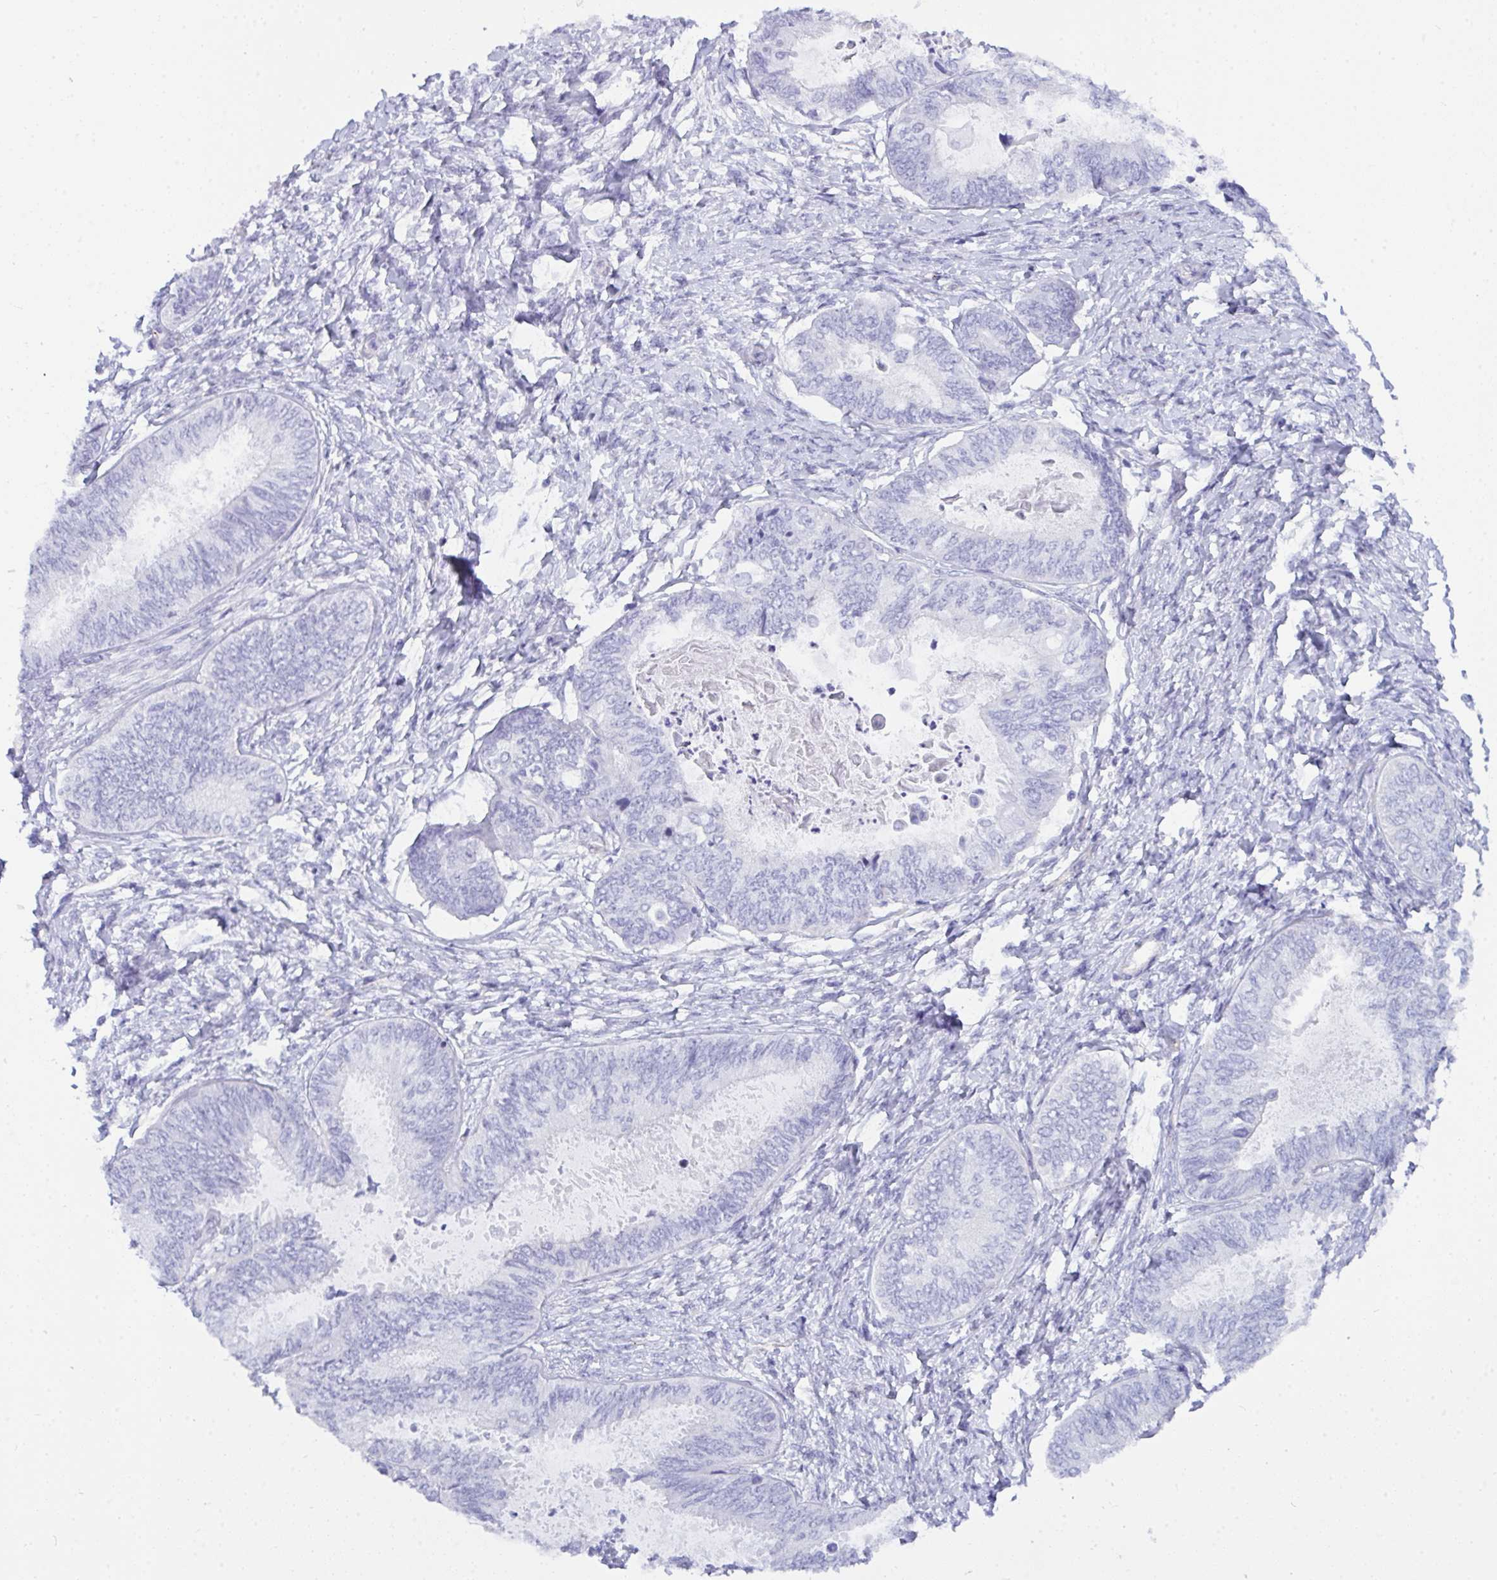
{"staining": {"intensity": "negative", "quantity": "none", "location": "none"}, "tissue": "endometrial cancer", "cell_type": "Tumor cells", "image_type": "cancer", "snomed": [{"axis": "morphology", "description": "Adenocarcinoma, NOS"}, {"axis": "topography", "description": "Endometrium"}], "caption": "A high-resolution photomicrograph shows immunohistochemistry (IHC) staining of endometrial adenocarcinoma, which shows no significant staining in tumor cells.", "gene": "NFXL1", "patient": {"sex": "female", "age": 61}}